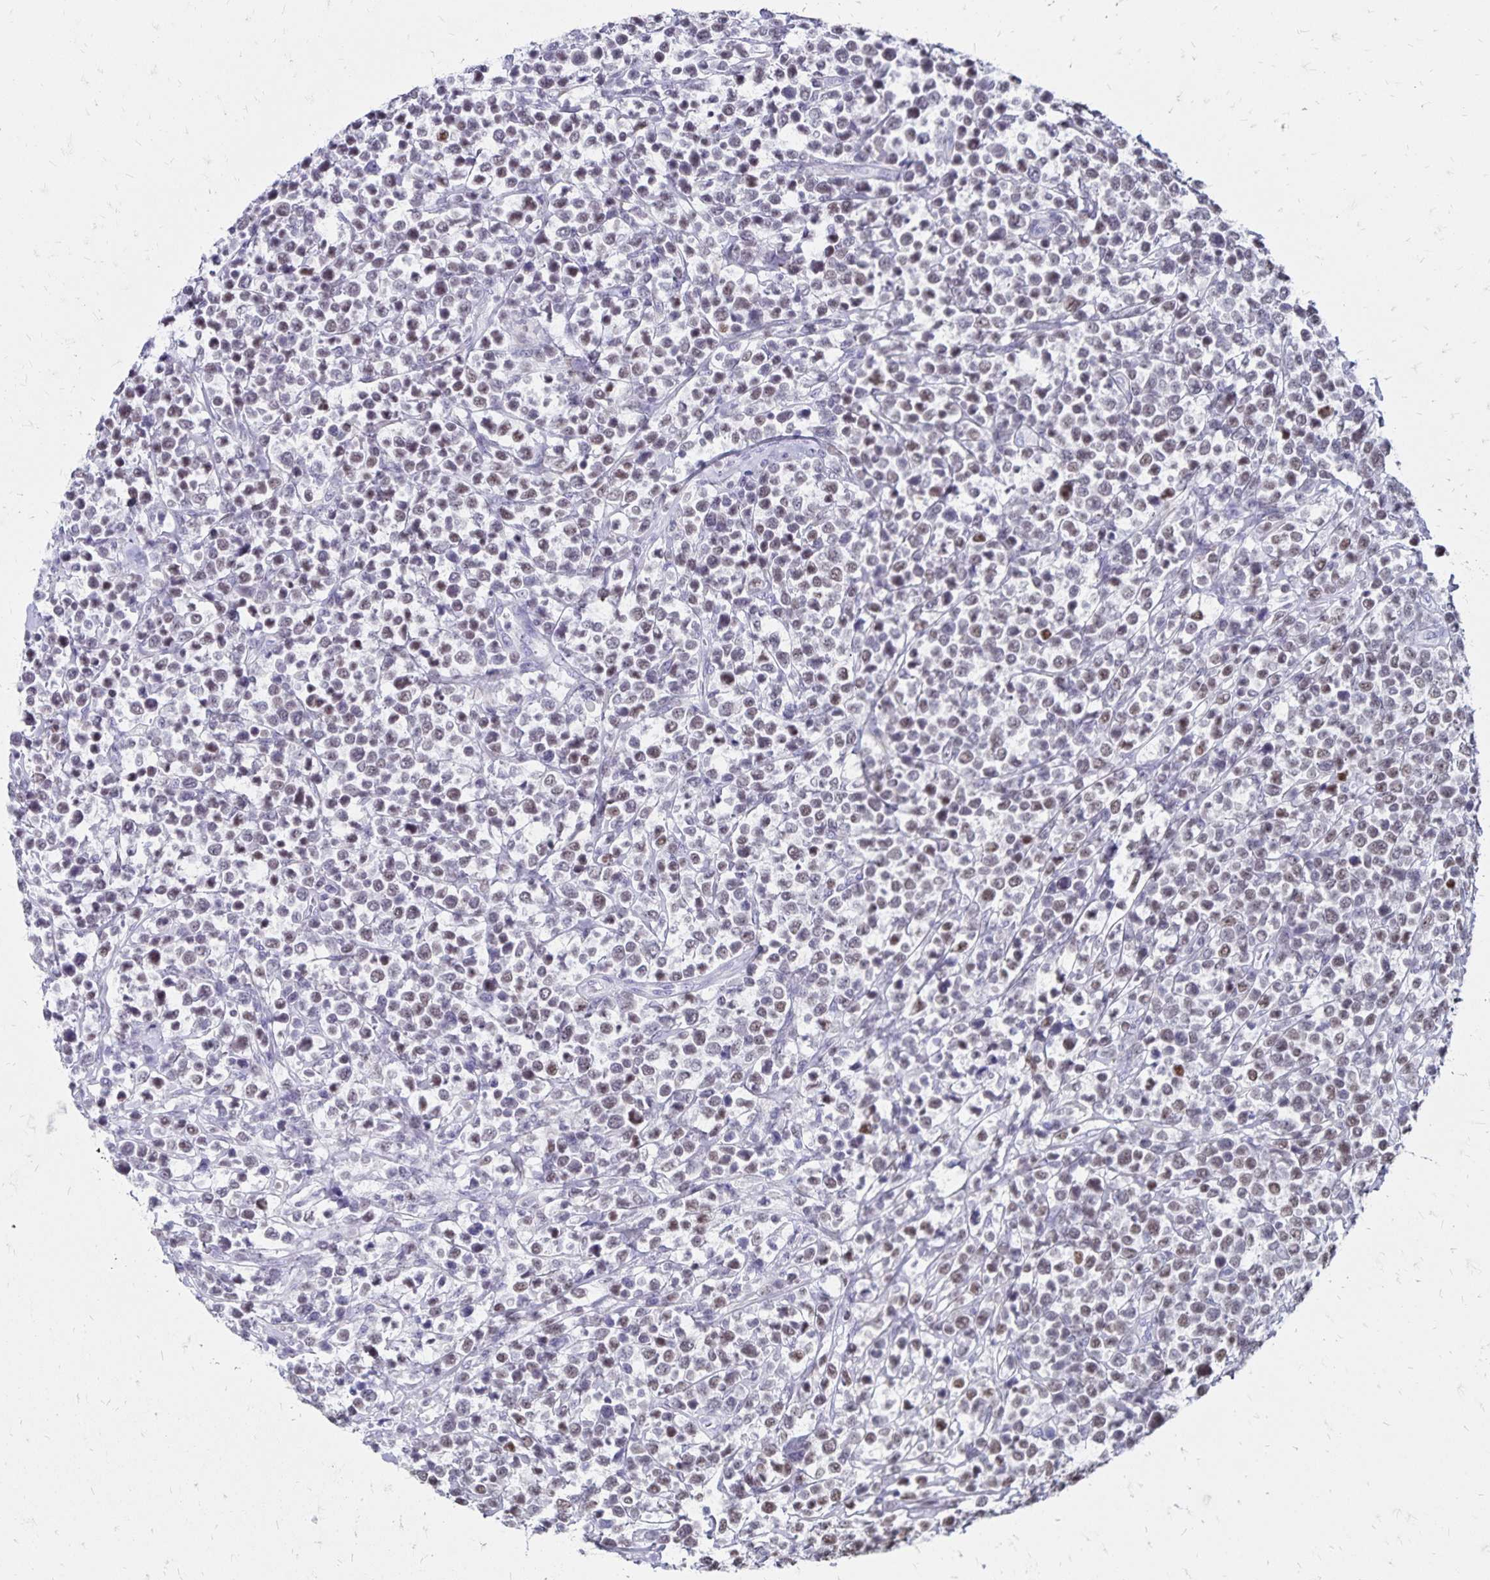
{"staining": {"intensity": "negative", "quantity": "none", "location": "none"}, "tissue": "lymphoma", "cell_type": "Tumor cells", "image_type": "cancer", "snomed": [{"axis": "morphology", "description": "Malignant lymphoma, non-Hodgkin's type, High grade"}, {"axis": "topography", "description": "Soft tissue"}], "caption": "This is an IHC photomicrograph of human lymphoma. There is no staining in tumor cells.", "gene": "IKZF1", "patient": {"sex": "female", "age": 56}}